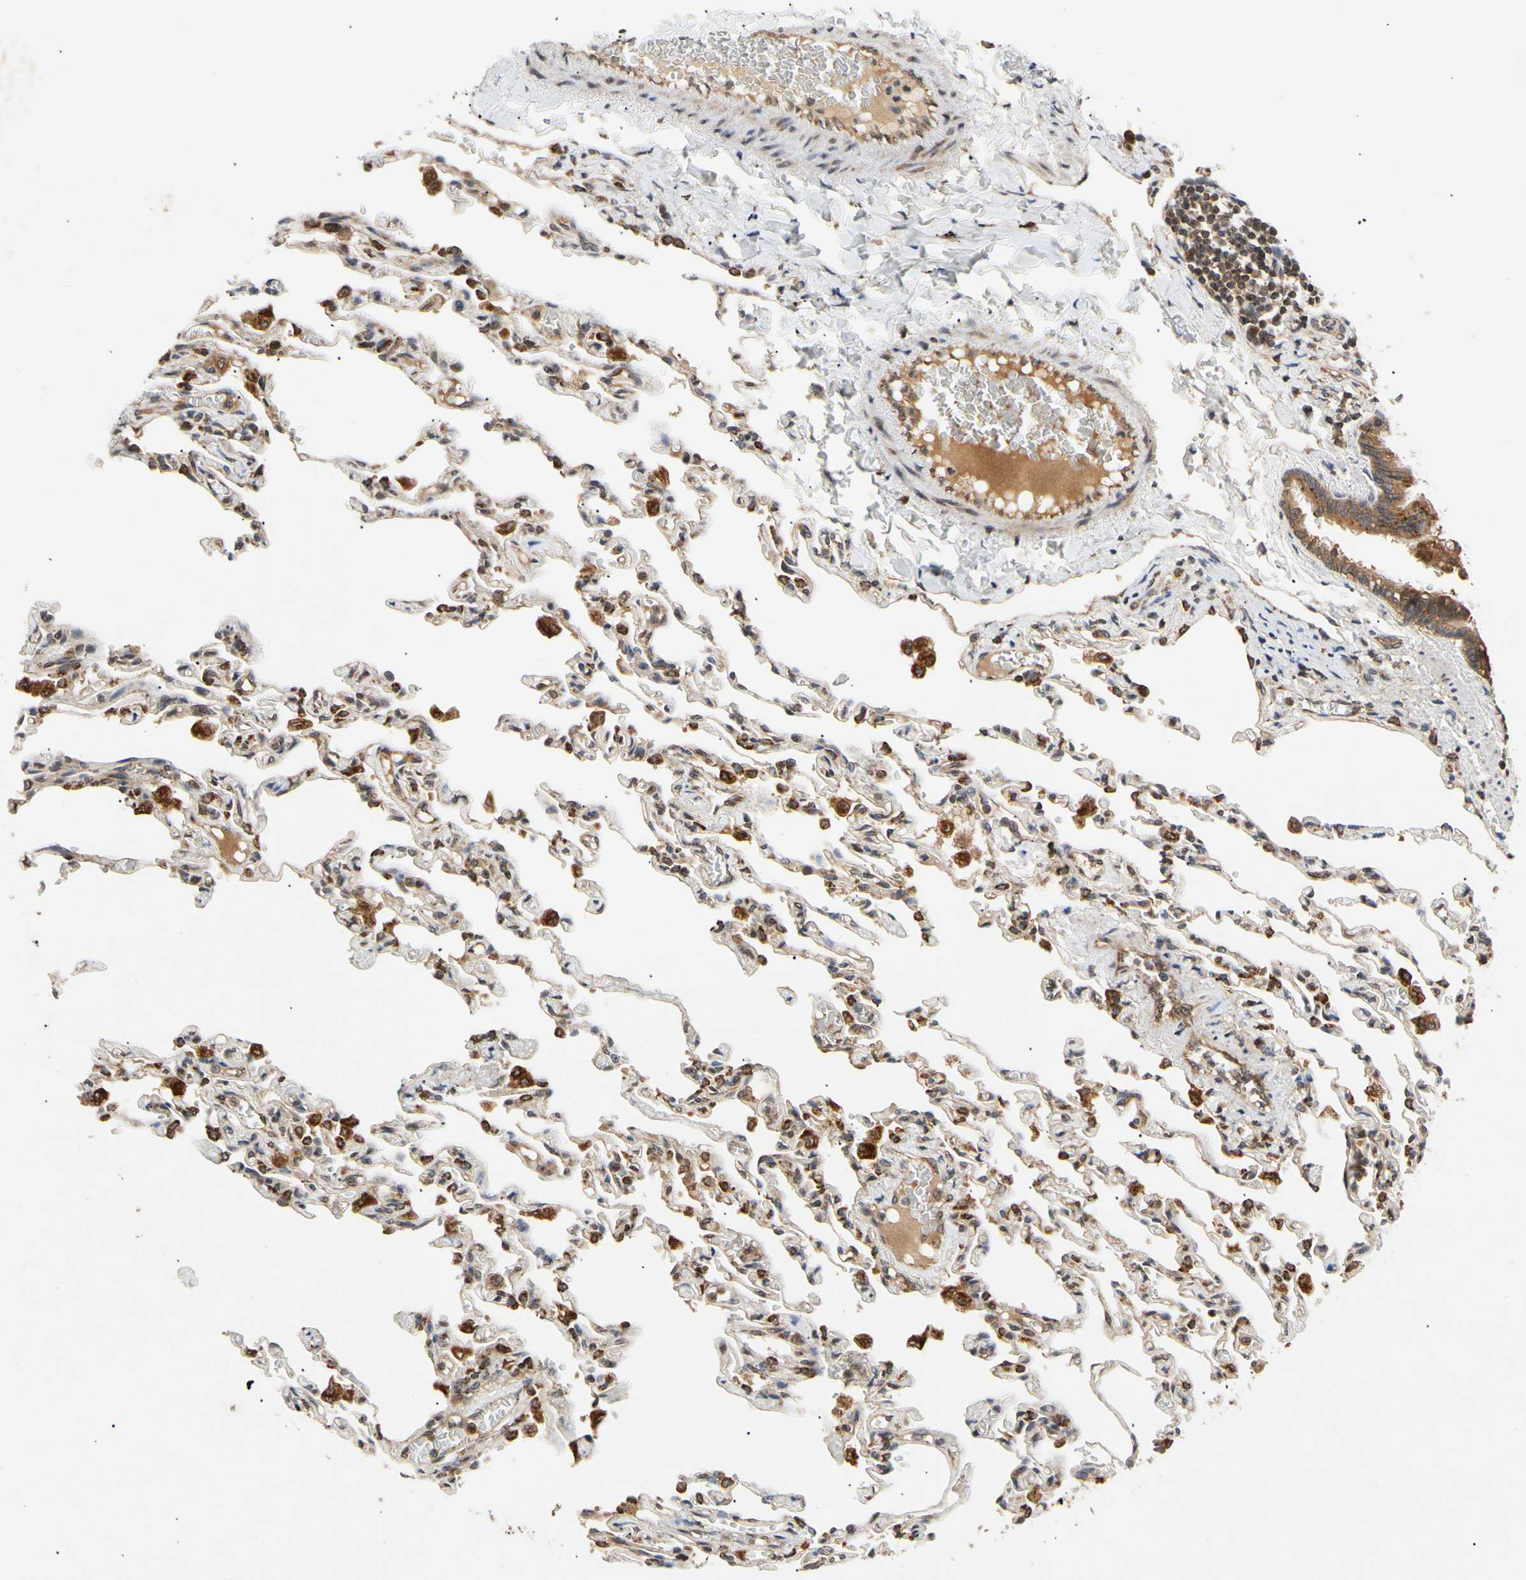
{"staining": {"intensity": "moderate", "quantity": ">75%", "location": "cytoplasmic/membranous,nuclear"}, "tissue": "lung", "cell_type": "Alveolar cells", "image_type": "normal", "snomed": [{"axis": "morphology", "description": "Normal tissue, NOS"}, {"axis": "topography", "description": "Lung"}], "caption": "IHC micrograph of normal lung: human lung stained using immunohistochemistry reveals medium levels of moderate protein expression localized specifically in the cytoplasmic/membranous,nuclear of alveolar cells, appearing as a cytoplasmic/membranous,nuclear brown color.", "gene": "MRPS22", "patient": {"sex": "male", "age": 21}}